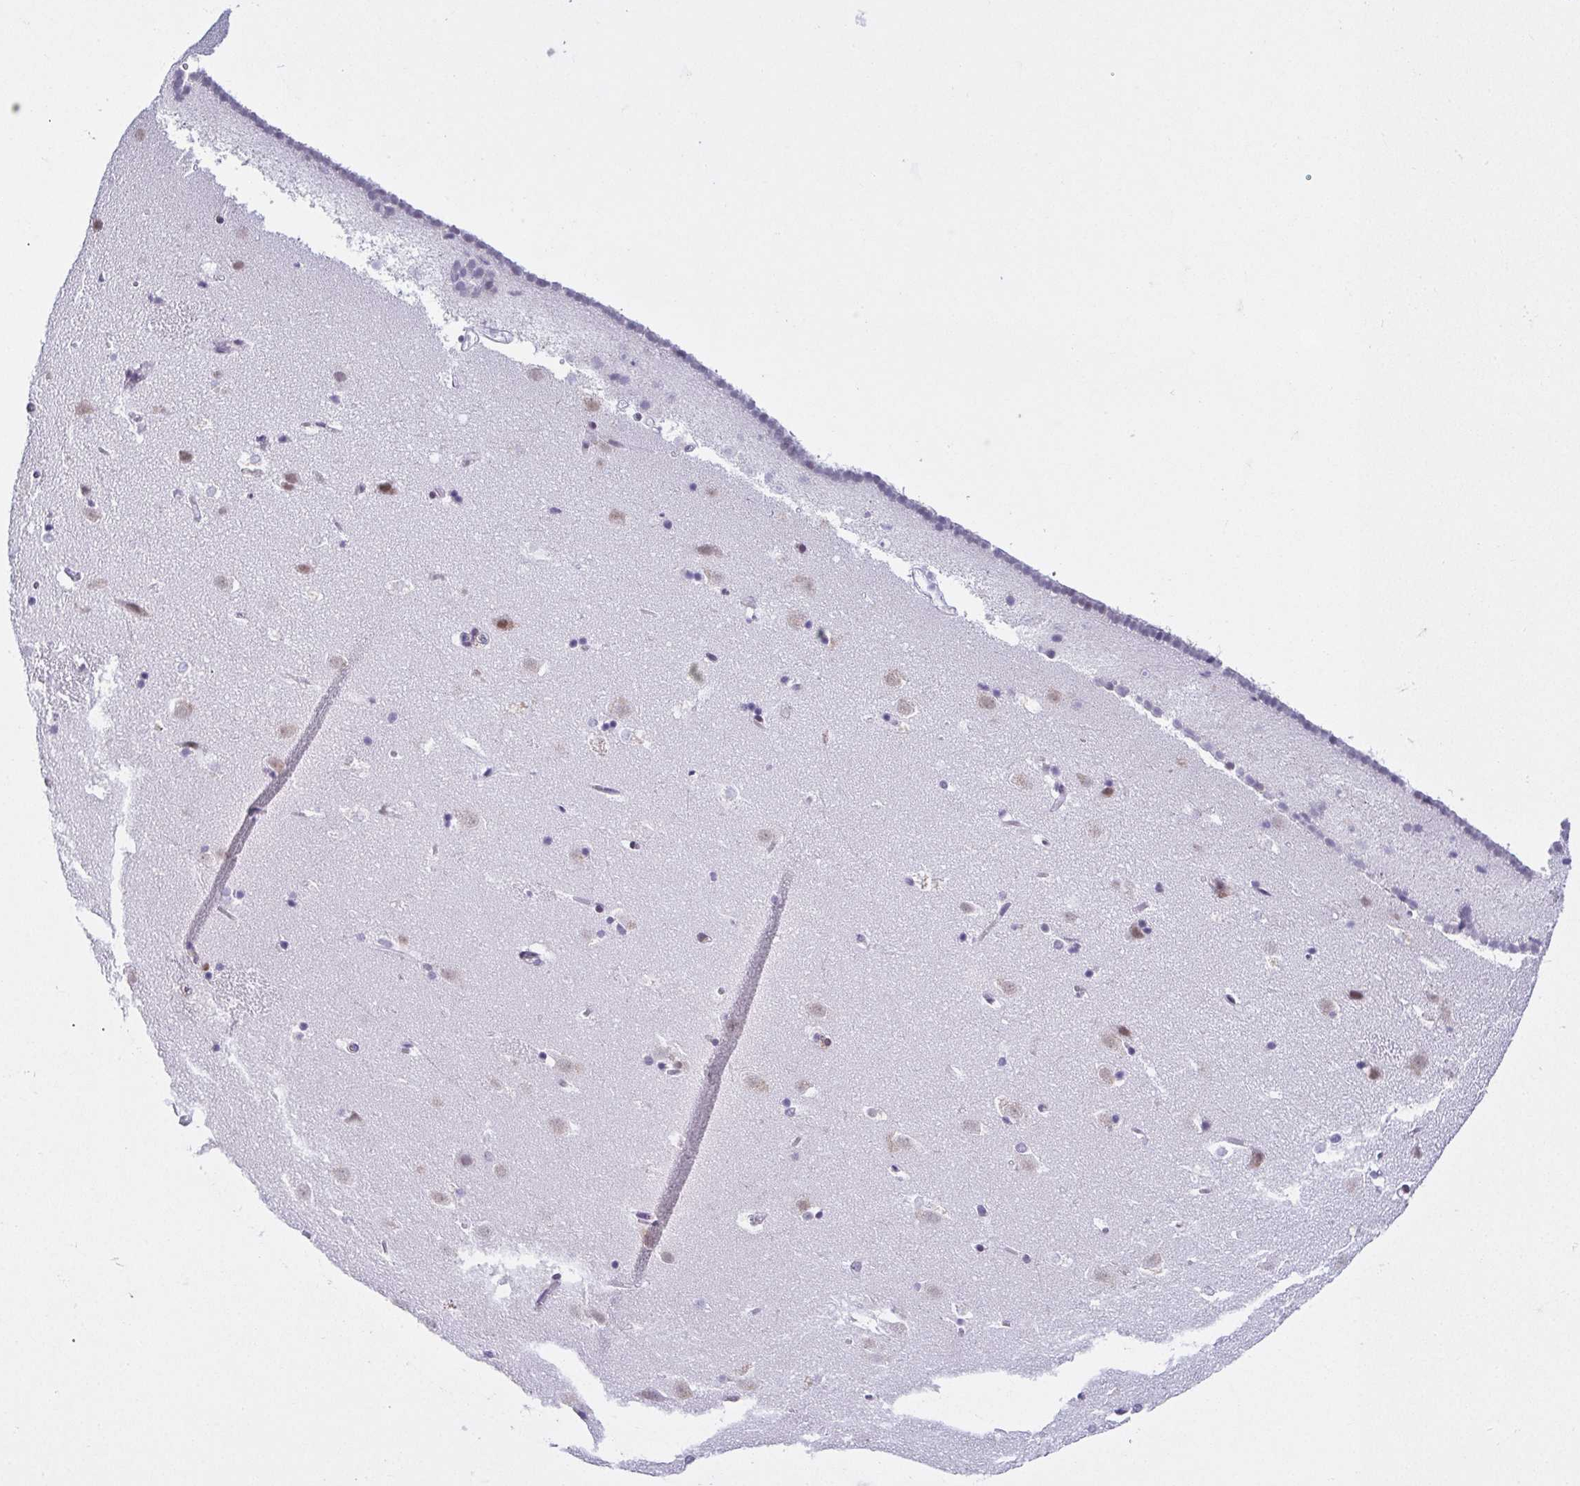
{"staining": {"intensity": "negative", "quantity": "none", "location": "none"}, "tissue": "caudate", "cell_type": "Glial cells", "image_type": "normal", "snomed": [{"axis": "morphology", "description": "Normal tissue, NOS"}, {"axis": "topography", "description": "Lateral ventricle wall"}], "caption": "The photomicrograph demonstrates no significant staining in glial cells of caudate. (Brightfield microscopy of DAB (3,3'-diaminobenzidine) immunohistochemistry at high magnification).", "gene": "RBM3", "patient": {"sex": "male", "age": 37}}